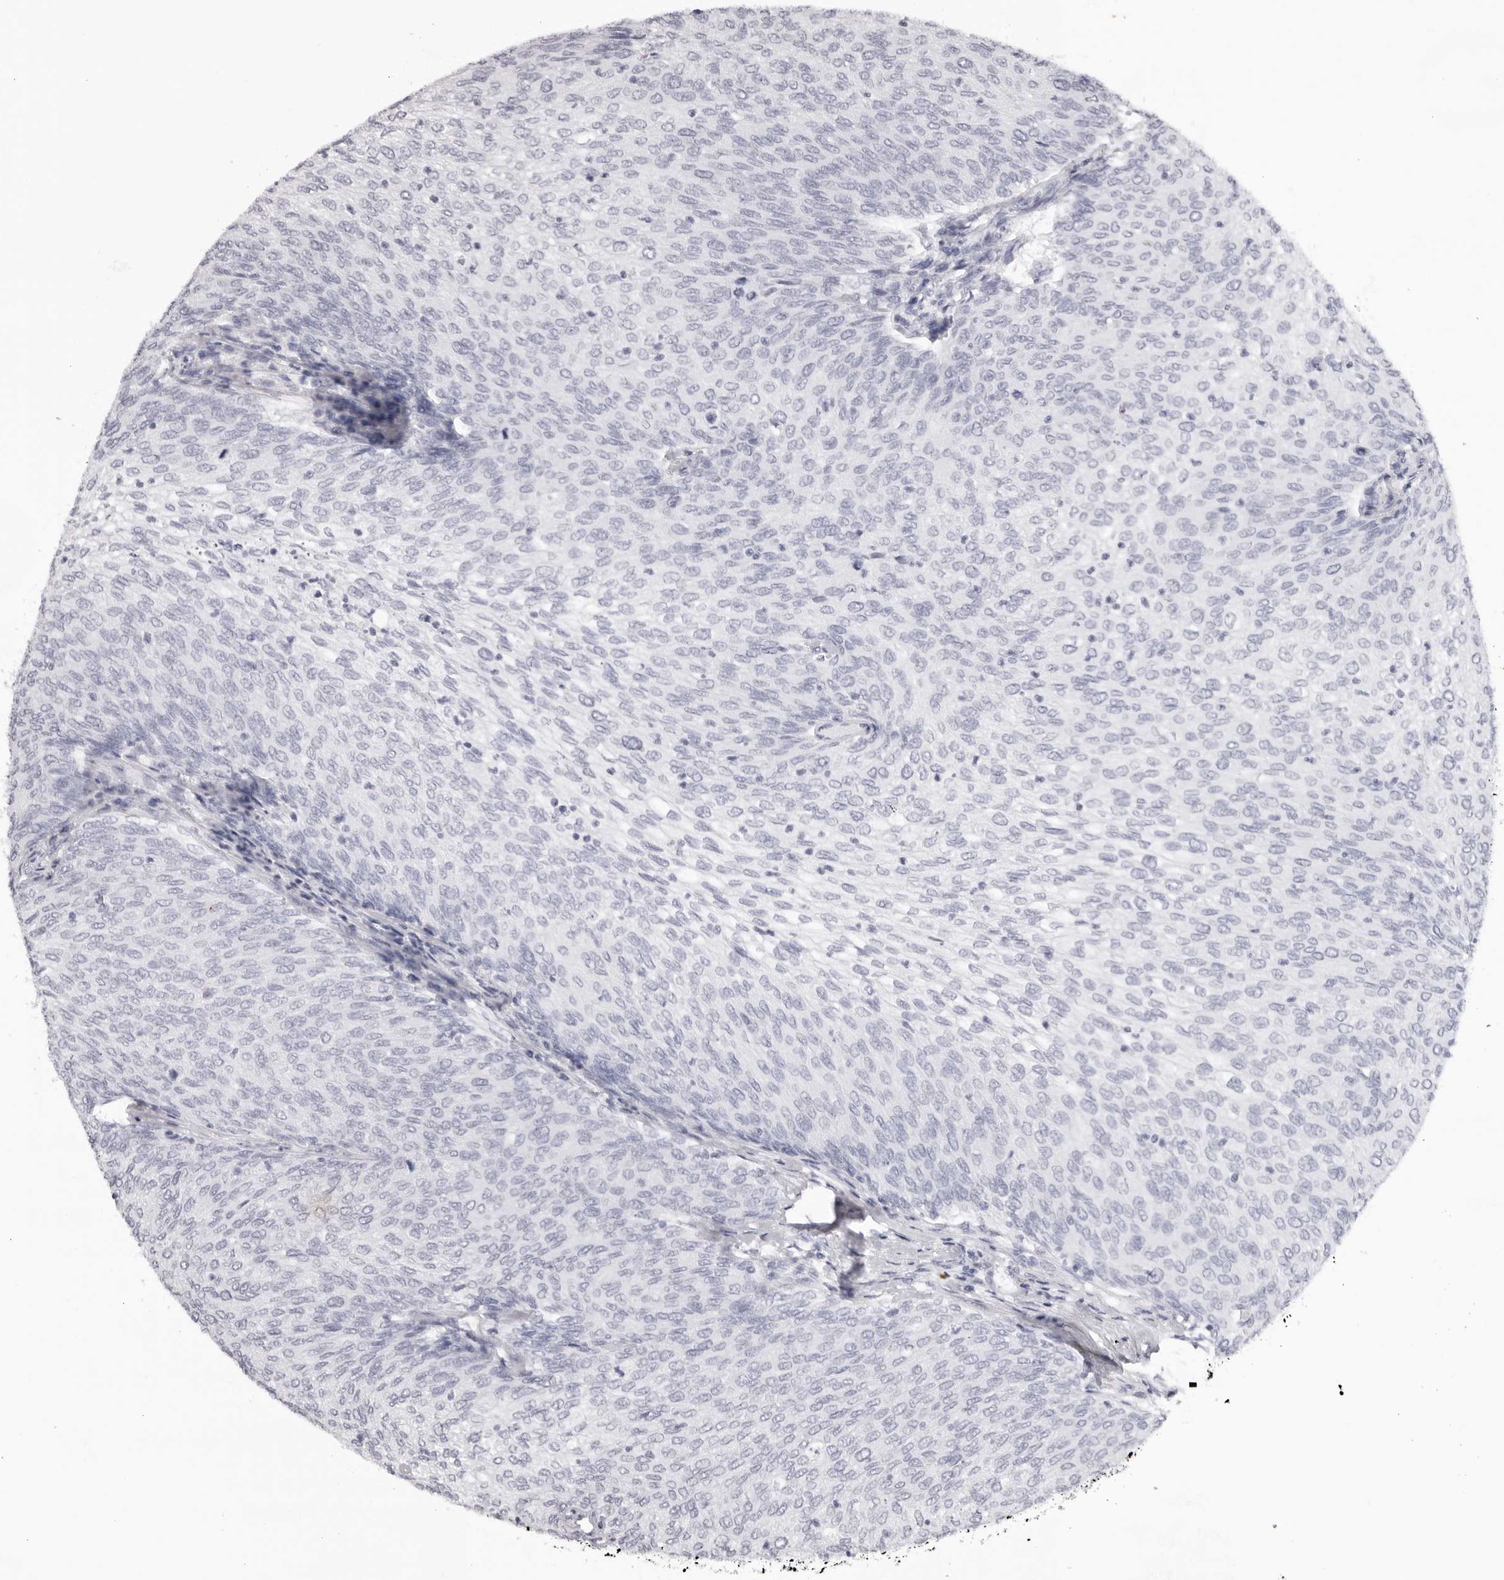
{"staining": {"intensity": "negative", "quantity": "none", "location": "none"}, "tissue": "urothelial cancer", "cell_type": "Tumor cells", "image_type": "cancer", "snomed": [{"axis": "morphology", "description": "Urothelial carcinoma, Low grade"}, {"axis": "topography", "description": "Urinary bladder"}], "caption": "IHC histopathology image of human urothelial cancer stained for a protein (brown), which shows no positivity in tumor cells.", "gene": "CST1", "patient": {"sex": "female", "age": 79}}